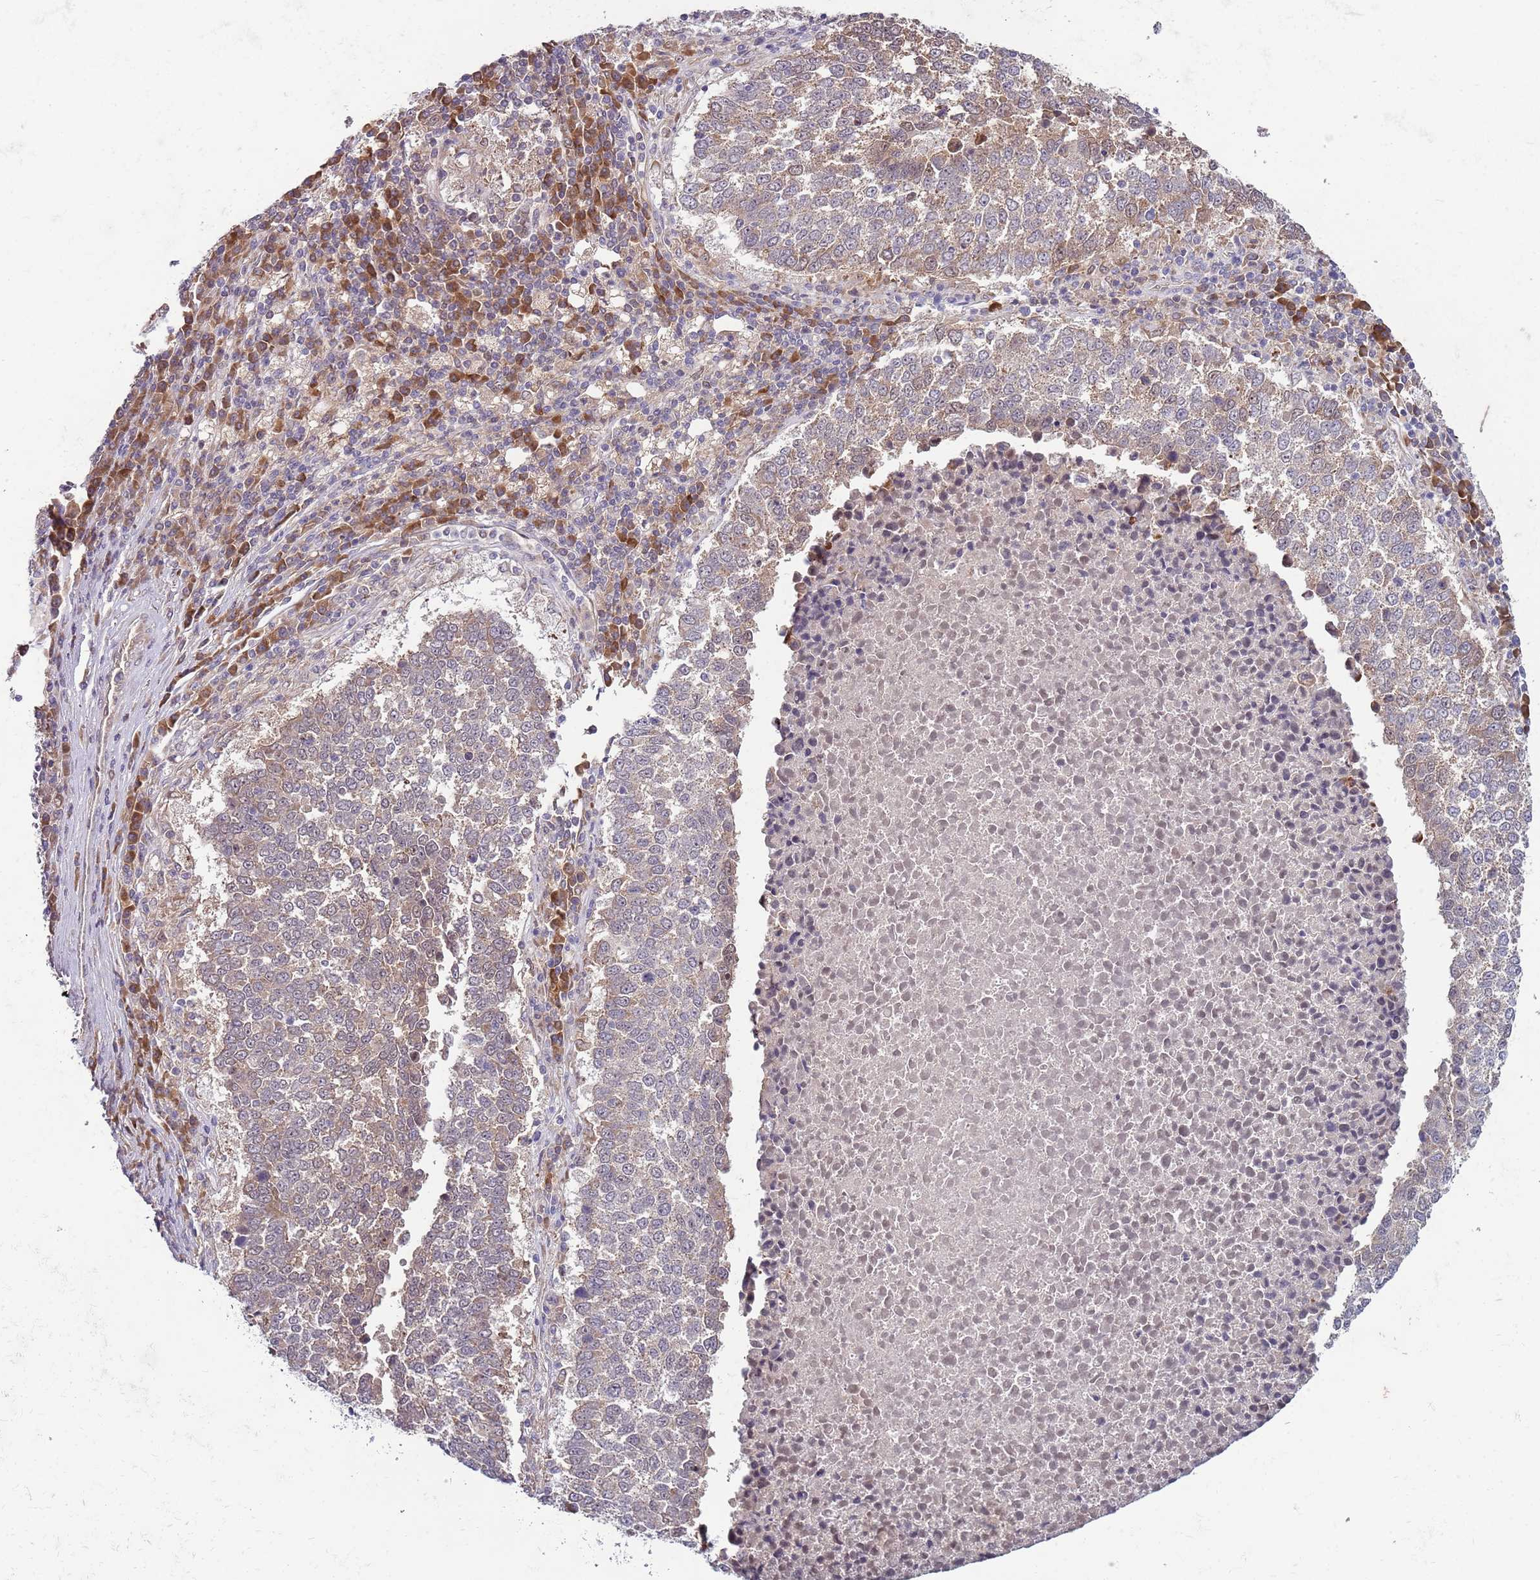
{"staining": {"intensity": "weak", "quantity": ">75%", "location": "cytoplasmic/membranous"}, "tissue": "lung cancer", "cell_type": "Tumor cells", "image_type": "cancer", "snomed": [{"axis": "morphology", "description": "Squamous cell carcinoma, NOS"}, {"axis": "topography", "description": "Lung"}], "caption": "Tumor cells reveal weak cytoplasmic/membranous positivity in about >75% of cells in squamous cell carcinoma (lung).", "gene": "FBXL22", "patient": {"sex": "male", "age": 73}}